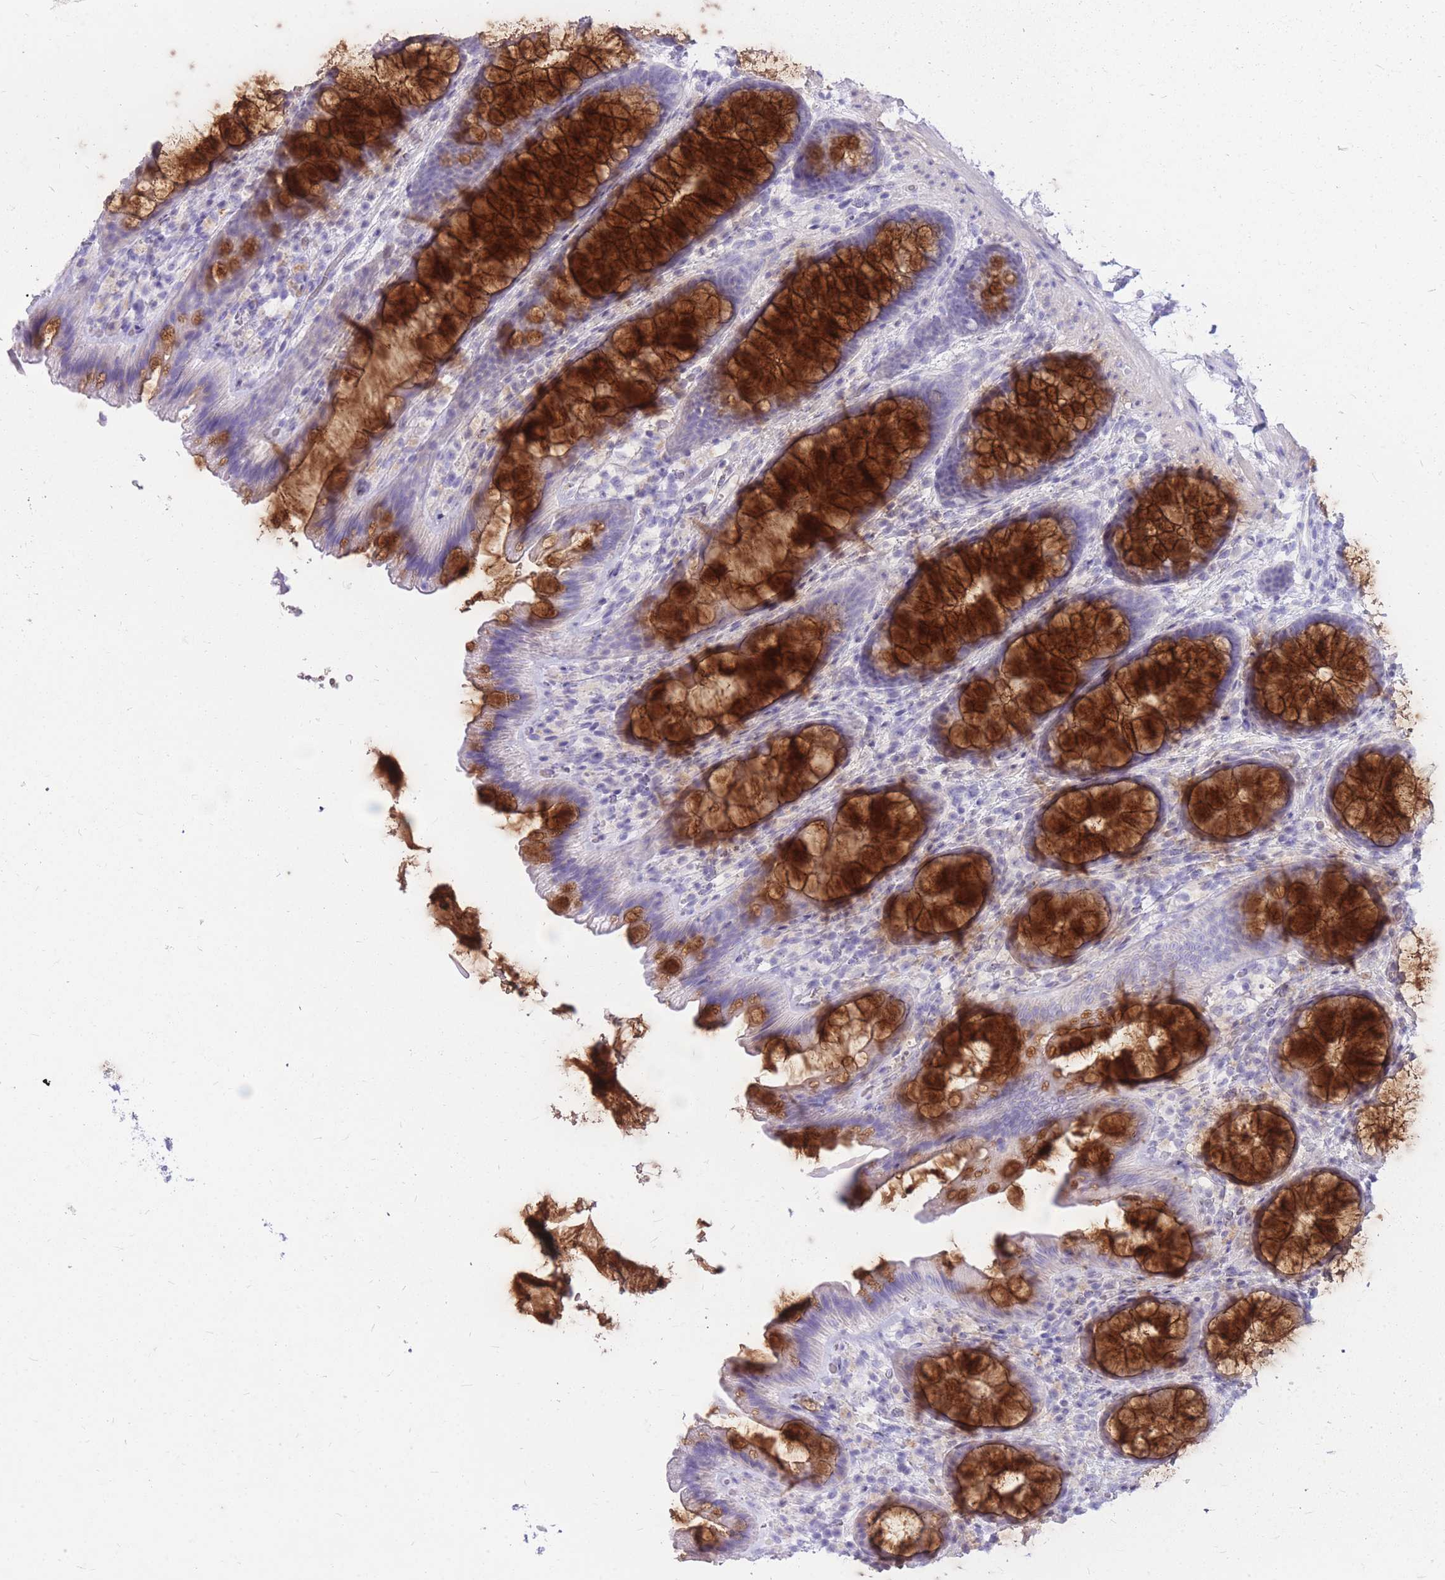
{"staining": {"intensity": "strong", "quantity": "25%-75%", "location": "cytoplasmic/membranous"}, "tissue": "colon", "cell_type": "Glandular cells", "image_type": "normal", "snomed": [{"axis": "morphology", "description": "Normal tissue, NOS"}, {"axis": "topography", "description": "Colon"}], "caption": "Protein expression analysis of normal human colon reveals strong cytoplasmic/membranous expression in about 25%-75% of glandular cells. (IHC, brightfield microscopy, high magnification).", "gene": "CYP21A2", "patient": {"sex": "male", "age": 46}}